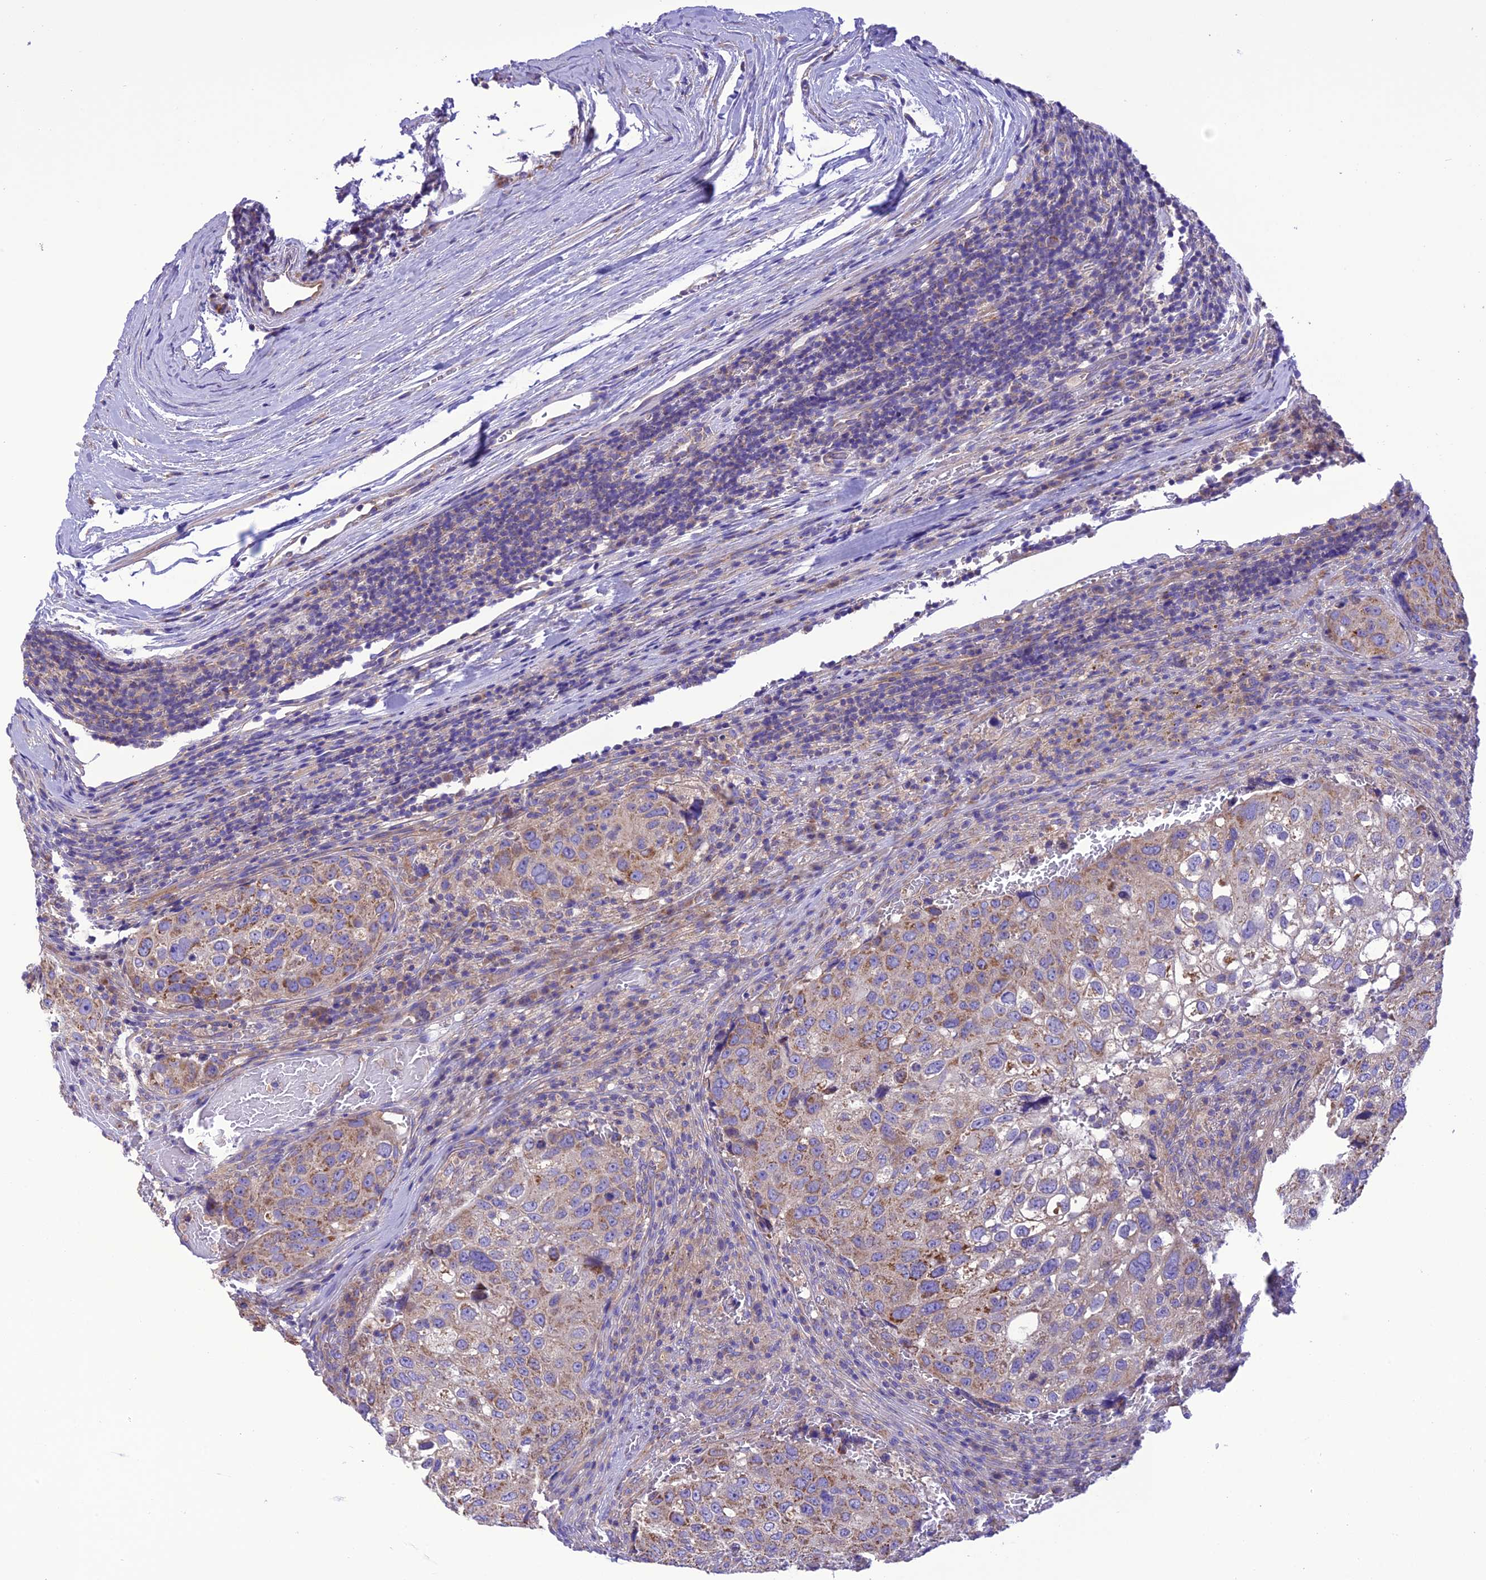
{"staining": {"intensity": "moderate", "quantity": ">75%", "location": "cytoplasmic/membranous"}, "tissue": "urothelial cancer", "cell_type": "Tumor cells", "image_type": "cancer", "snomed": [{"axis": "morphology", "description": "Urothelial carcinoma, High grade"}, {"axis": "topography", "description": "Lymph node"}, {"axis": "topography", "description": "Urinary bladder"}], "caption": "Protein staining of high-grade urothelial carcinoma tissue exhibits moderate cytoplasmic/membranous positivity in about >75% of tumor cells. The staining is performed using DAB (3,3'-diaminobenzidine) brown chromogen to label protein expression. The nuclei are counter-stained blue using hematoxylin.", "gene": "MAP3K12", "patient": {"sex": "male", "age": 51}}